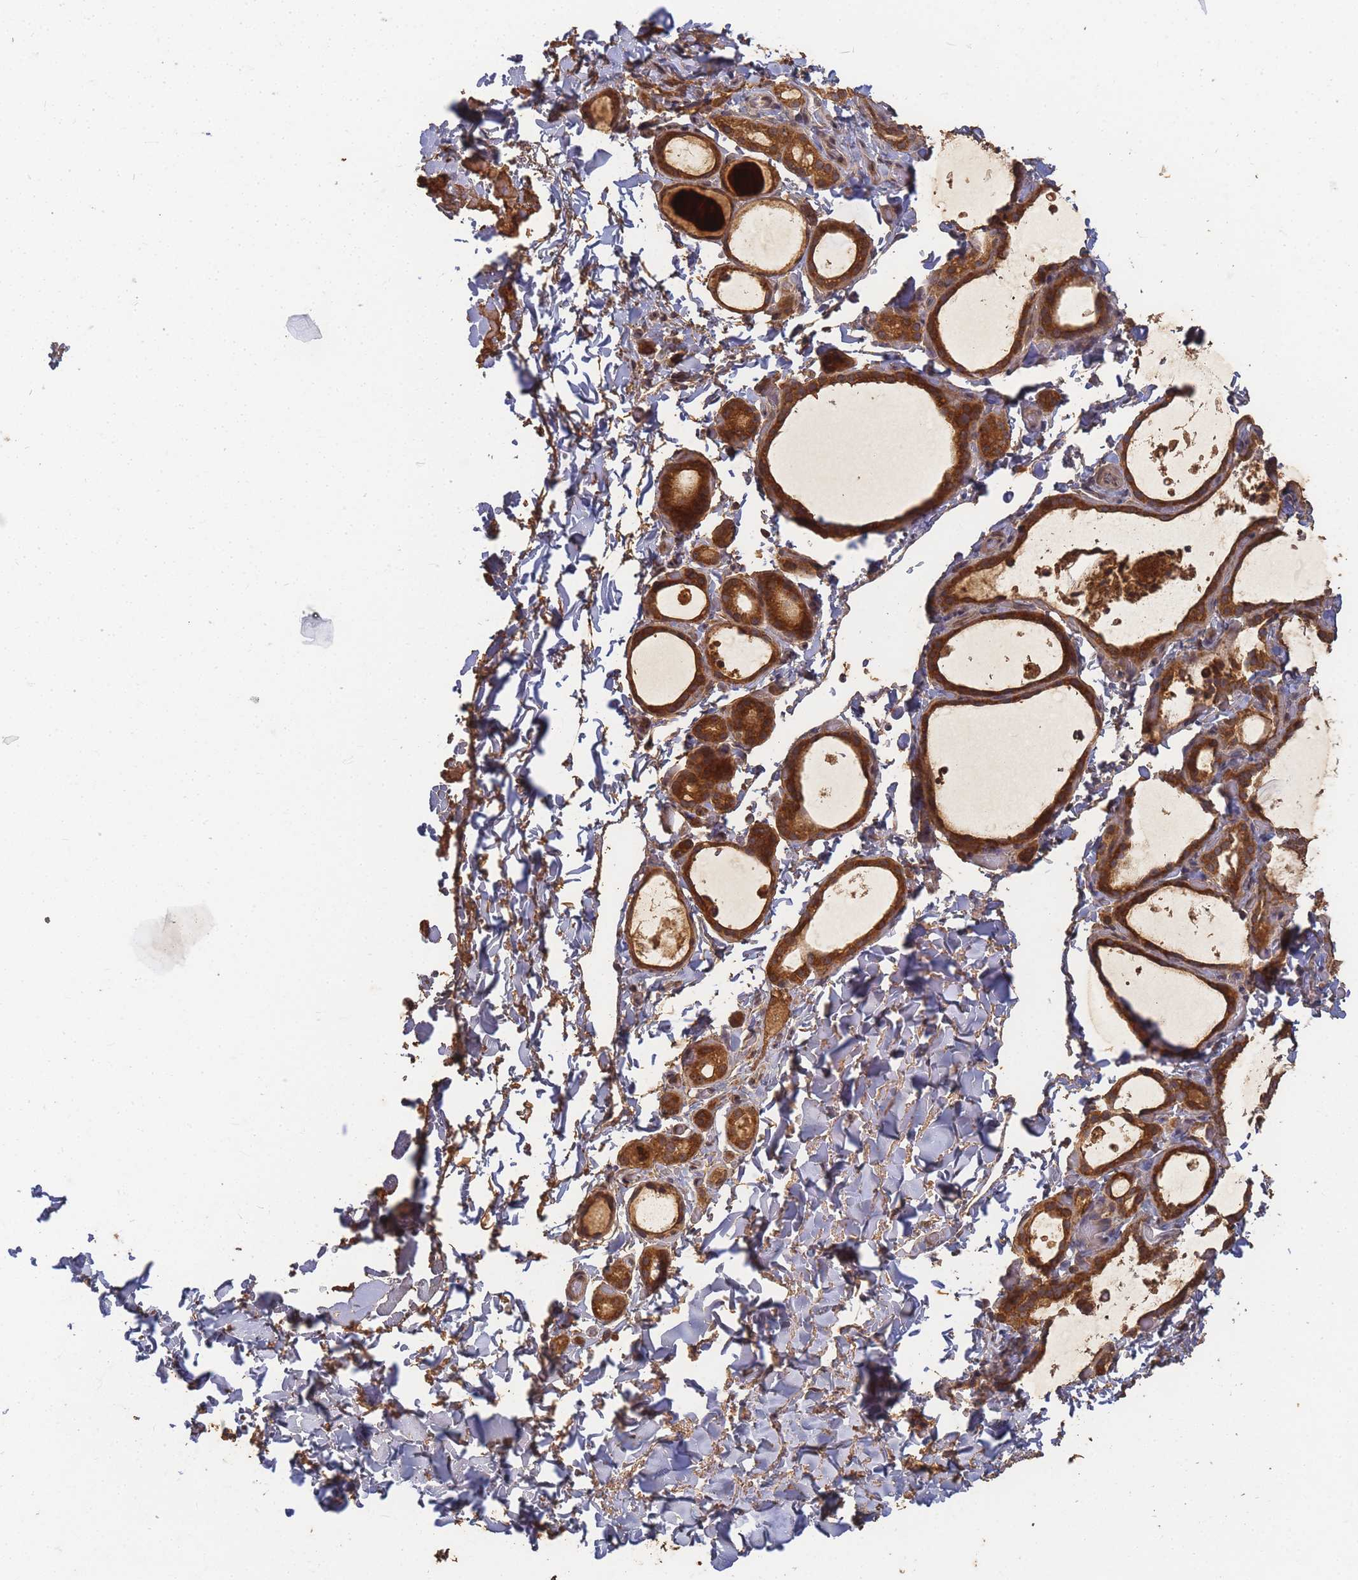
{"staining": {"intensity": "strong", "quantity": ">75%", "location": "cytoplasmic/membranous"}, "tissue": "thyroid gland", "cell_type": "Glandular cells", "image_type": "normal", "snomed": [{"axis": "morphology", "description": "Normal tissue, NOS"}, {"axis": "topography", "description": "Thyroid gland"}], "caption": "Thyroid gland stained with a brown dye reveals strong cytoplasmic/membranous positive positivity in approximately >75% of glandular cells.", "gene": "ALKBH1", "patient": {"sex": "female", "age": 44}}